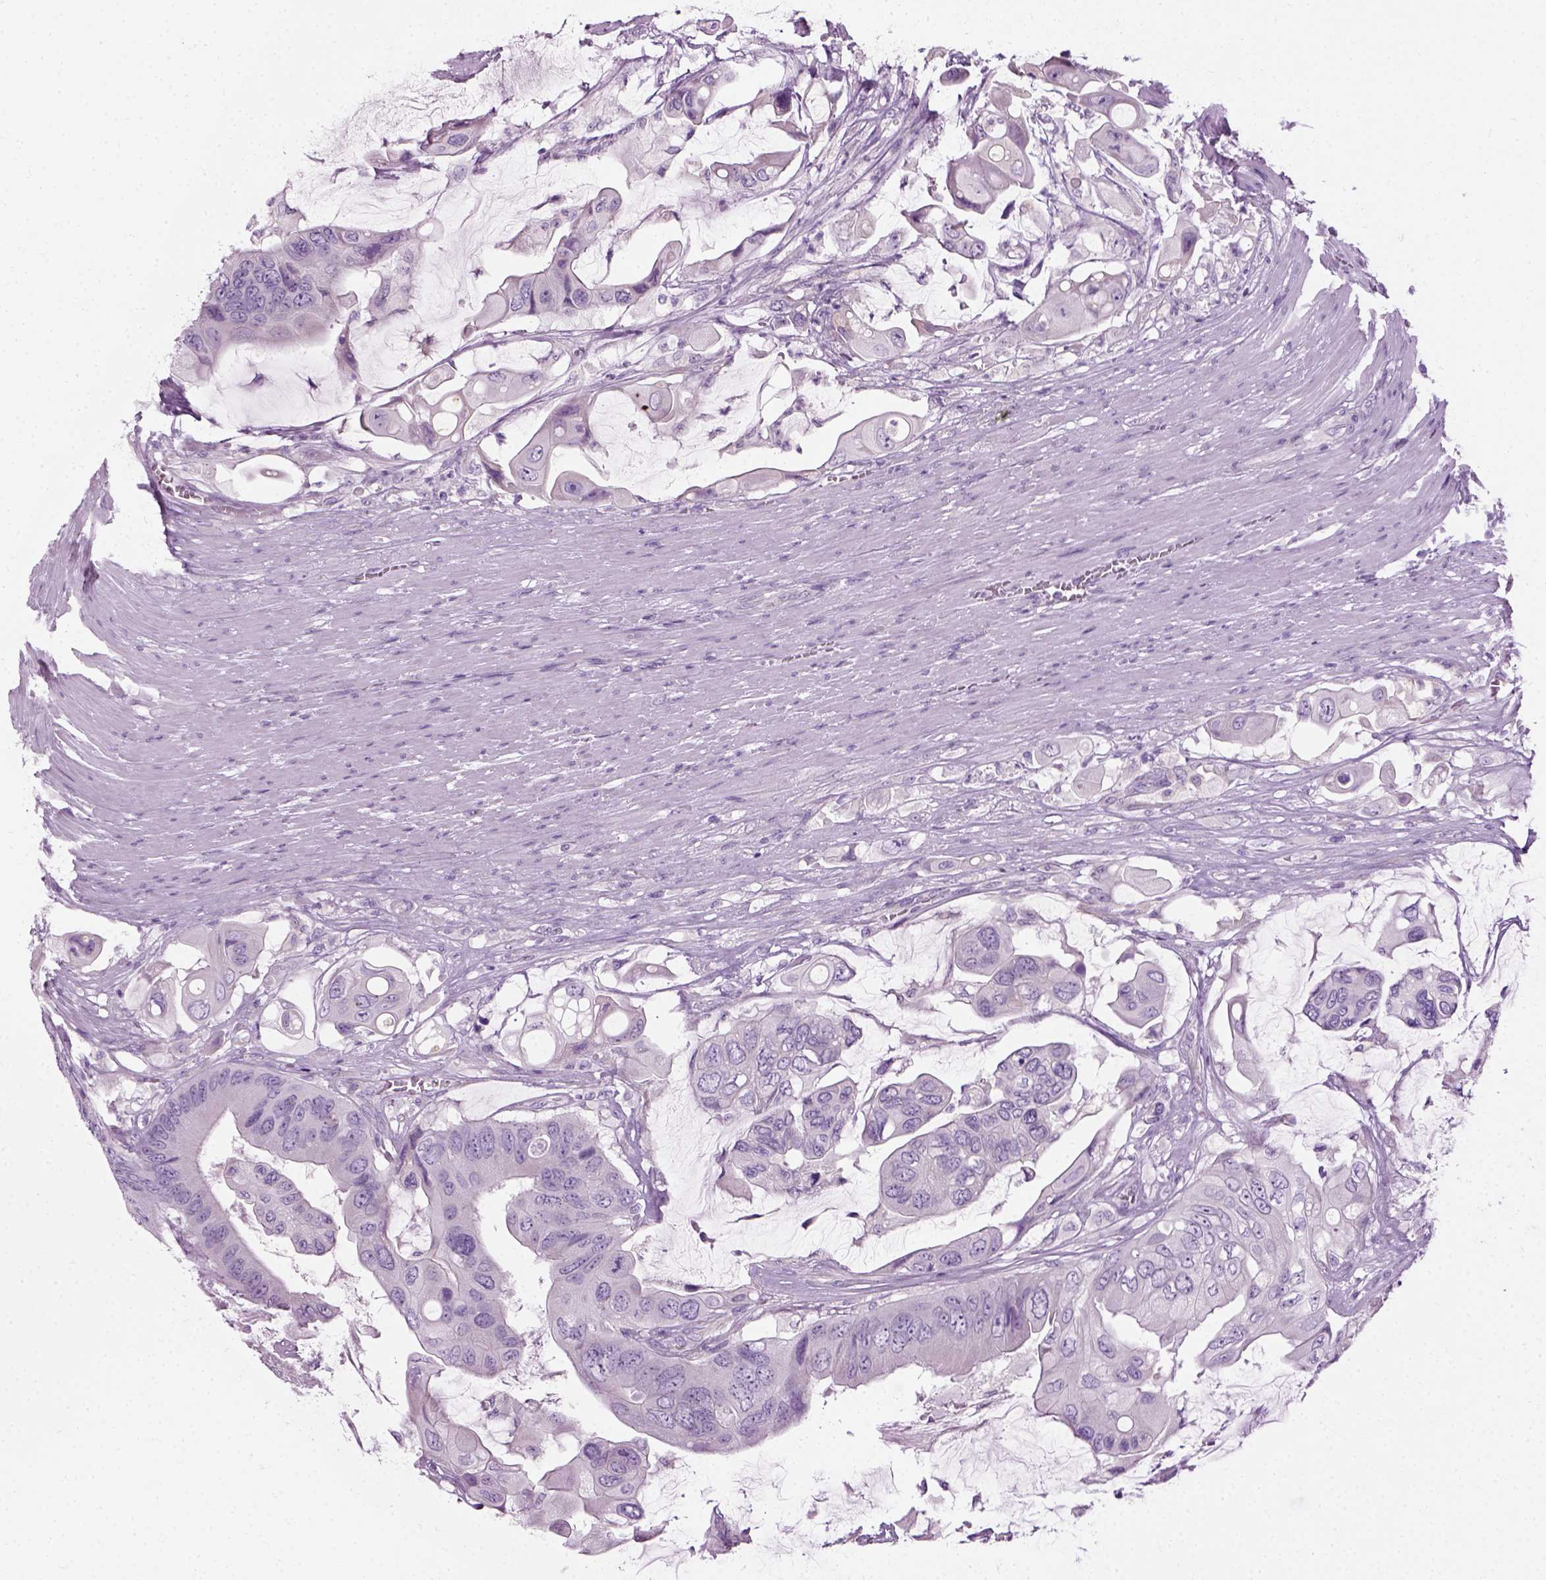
{"staining": {"intensity": "negative", "quantity": "none", "location": "none"}, "tissue": "colorectal cancer", "cell_type": "Tumor cells", "image_type": "cancer", "snomed": [{"axis": "morphology", "description": "Adenocarcinoma, NOS"}, {"axis": "topography", "description": "Rectum"}], "caption": "Tumor cells are negative for protein expression in human adenocarcinoma (colorectal). (Brightfield microscopy of DAB (3,3'-diaminobenzidine) immunohistochemistry at high magnification).", "gene": "CIBAR2", "patient": {"sex": "male", "age": 63}}